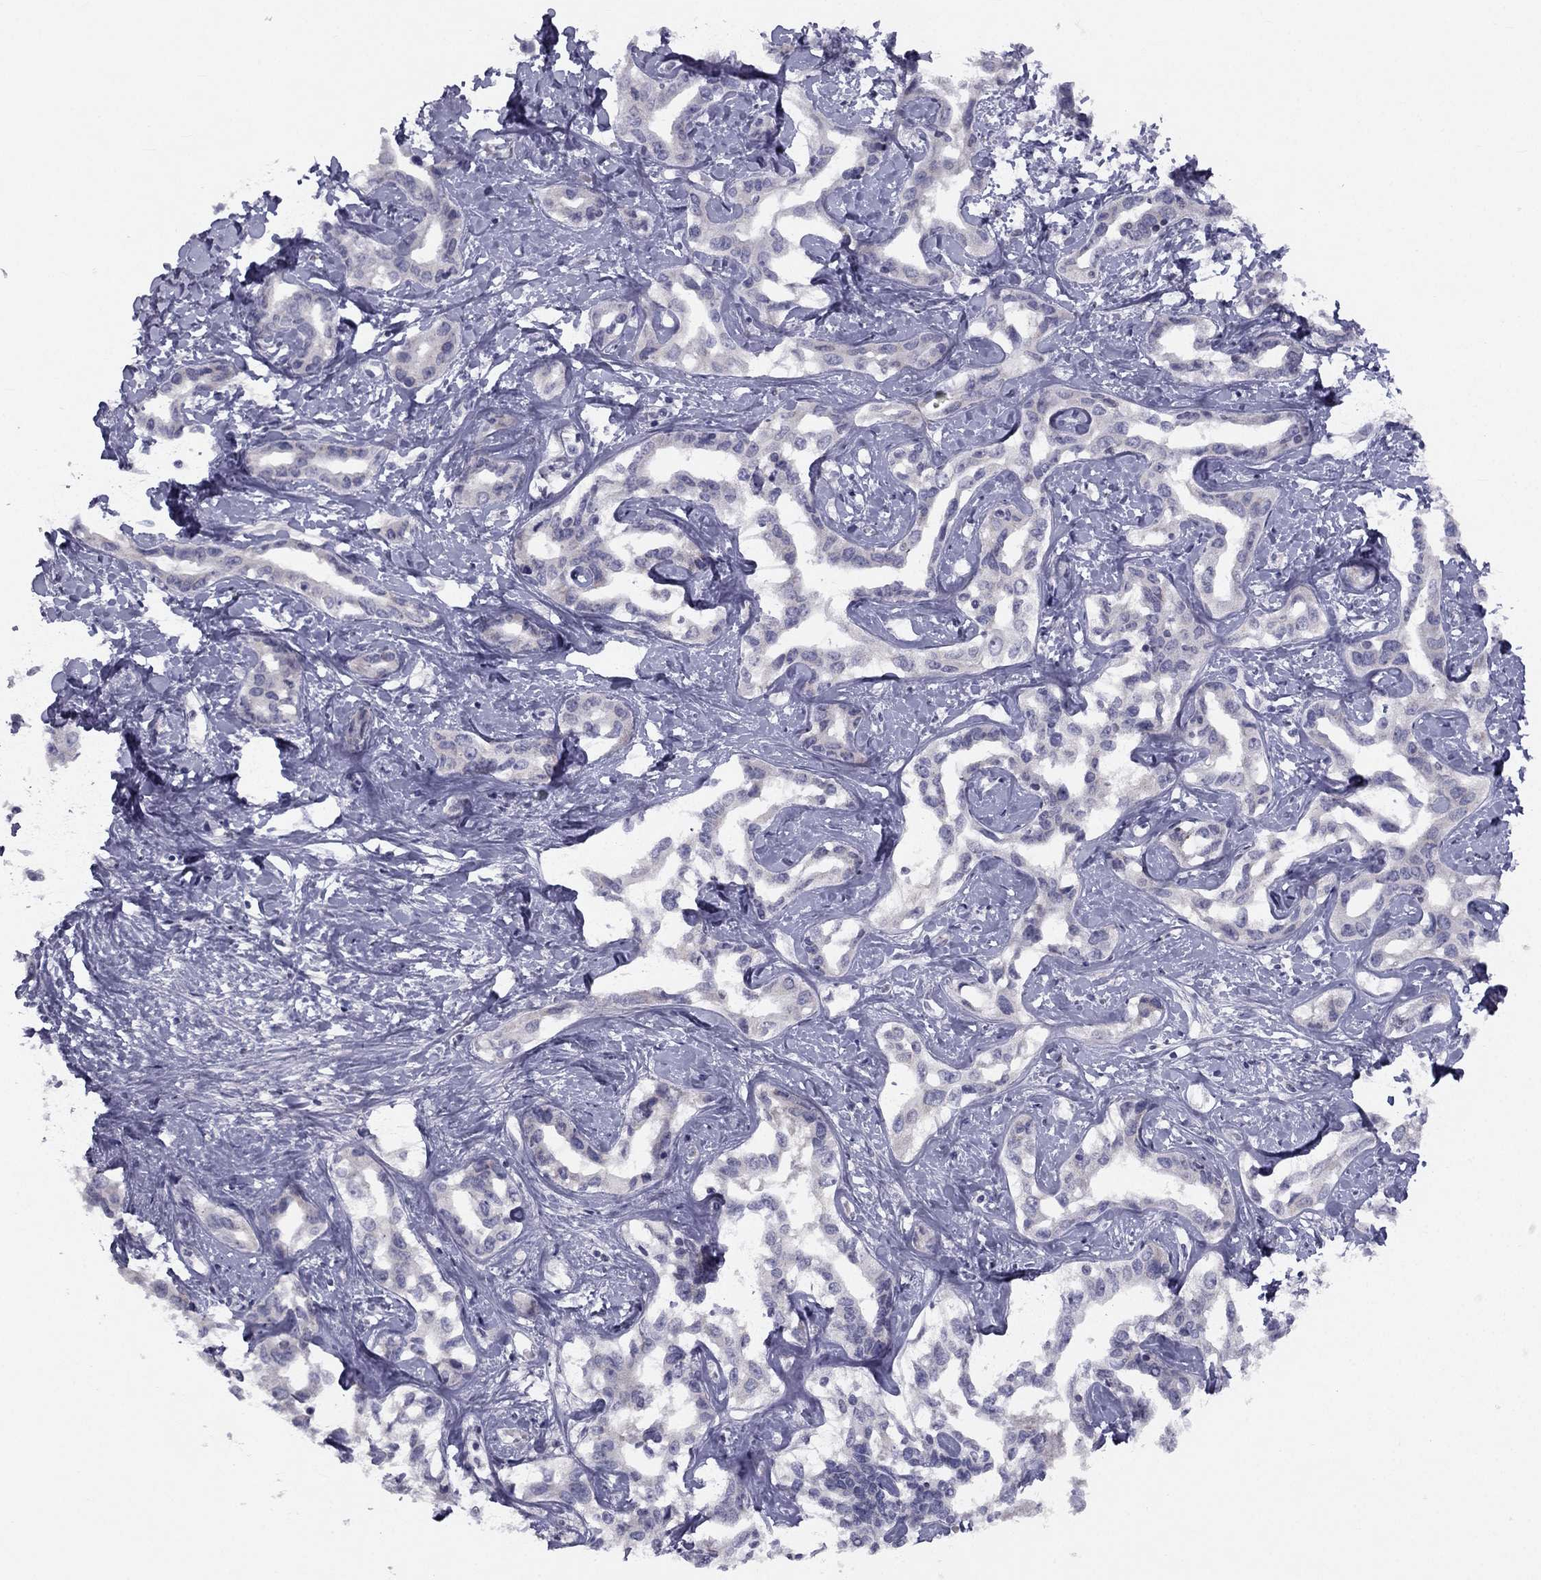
{"staining": {"intensity": "negative", "quantity": "none", "location": "none"}, "tissue": "liver cancer", "cell_type": "Tumor cells", "image_type": "cancer", "snomed": [{"axis": "morphology", "description": "Cholangiocarcinoma"}, {"axis": "topography", "description": "Liver"}], "caption": "High power microscopy histopathology image of an IHC histopathology image of liver cancer, revealing no significant staining in tumor cells.", "gene": "TRPS1", "patient": {"sex": "male", "age": 59}}